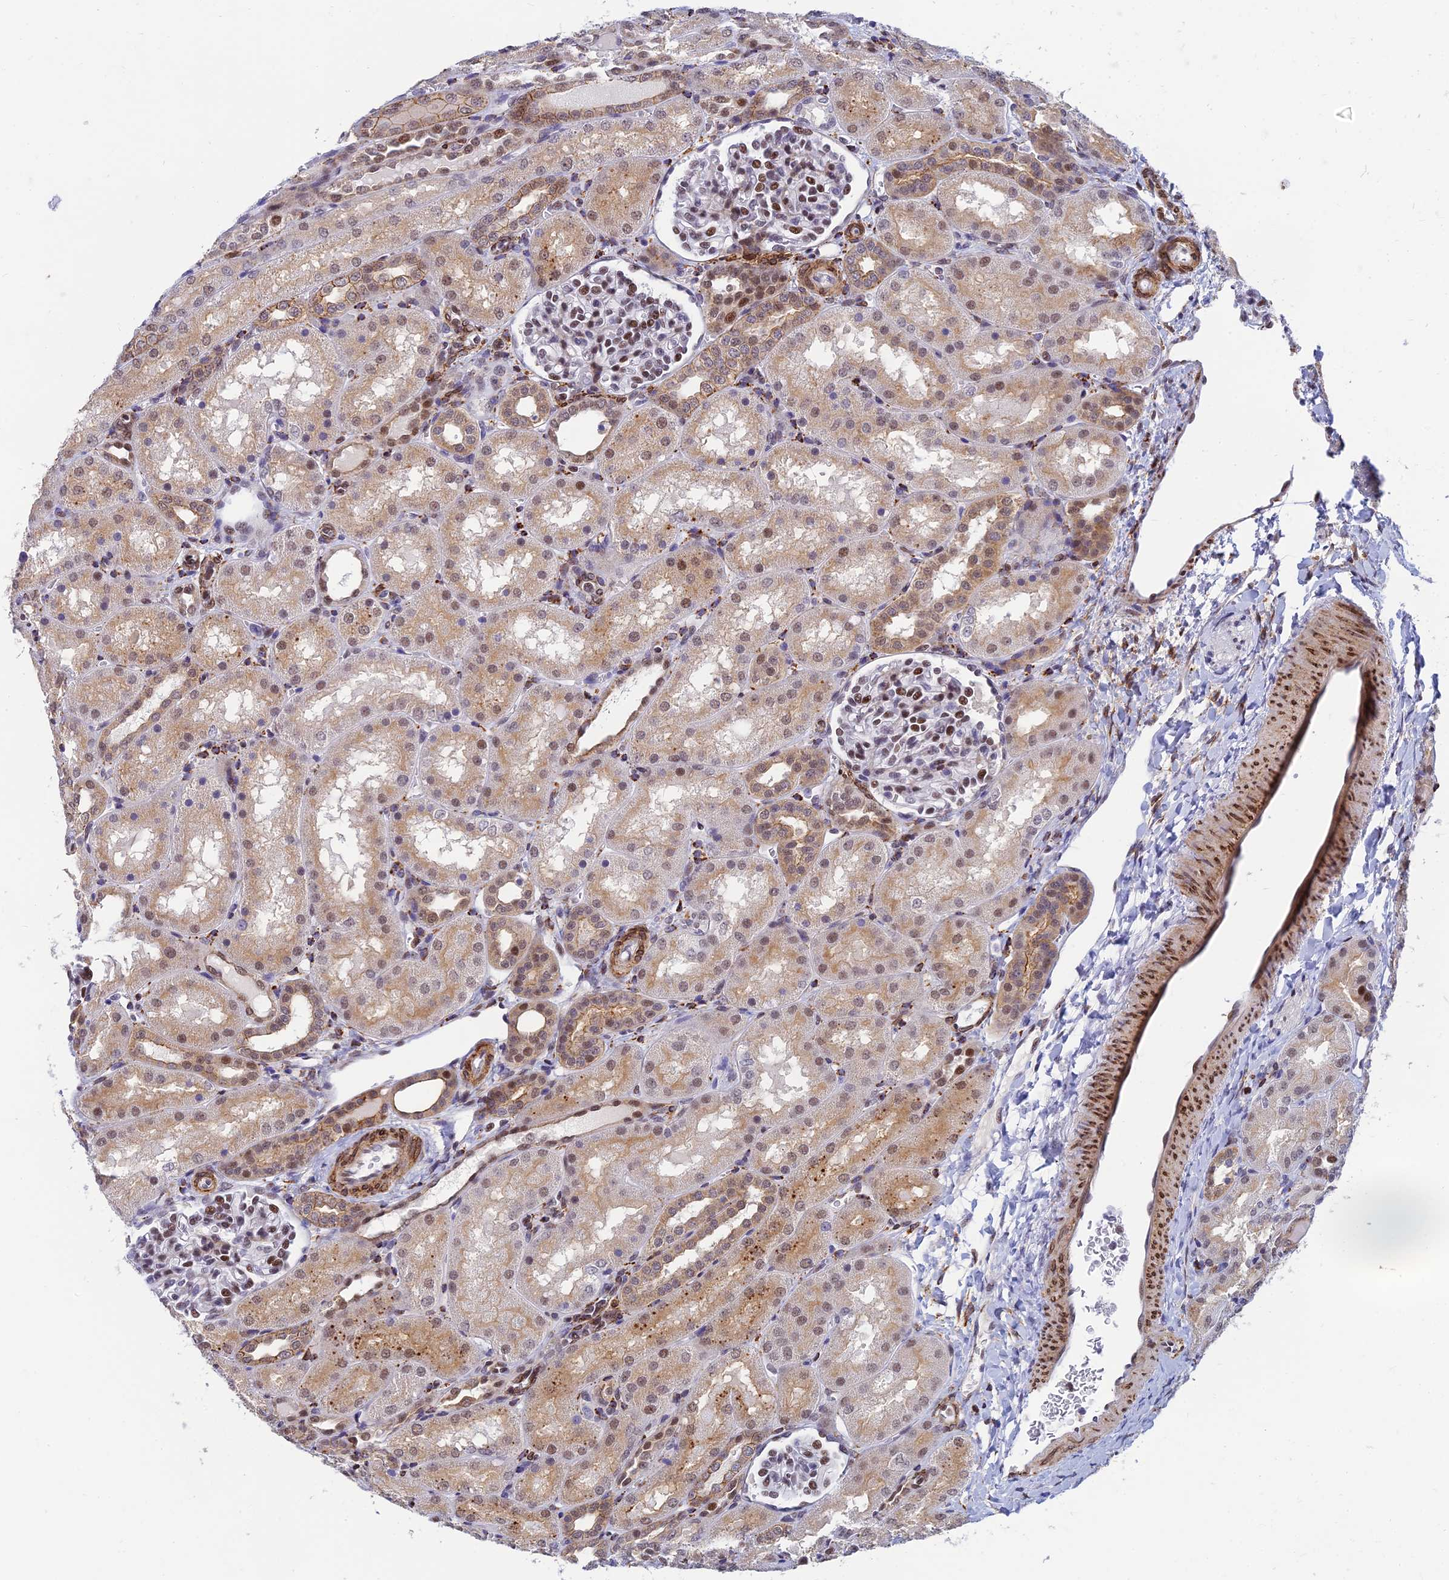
{"staining": {"intensity": "moderate", "quantity": "25%-75%", "location": "nuclear"}, "tissue": "kidney", "cell_type": "Cells in glomeruli", "image_type": "normal", "snomed": [{"axis": "morphology", "description": "Normal tissue, NOS"}, {"axis": "topography", "description": "Kidney"}], "caption": "The immunohistochemical stain shows moderate nuclear expression in cells in glomeruli of unremarkable kidney.", "gene": "CLK4", "patient": {"sex": "male", "age": 1}}